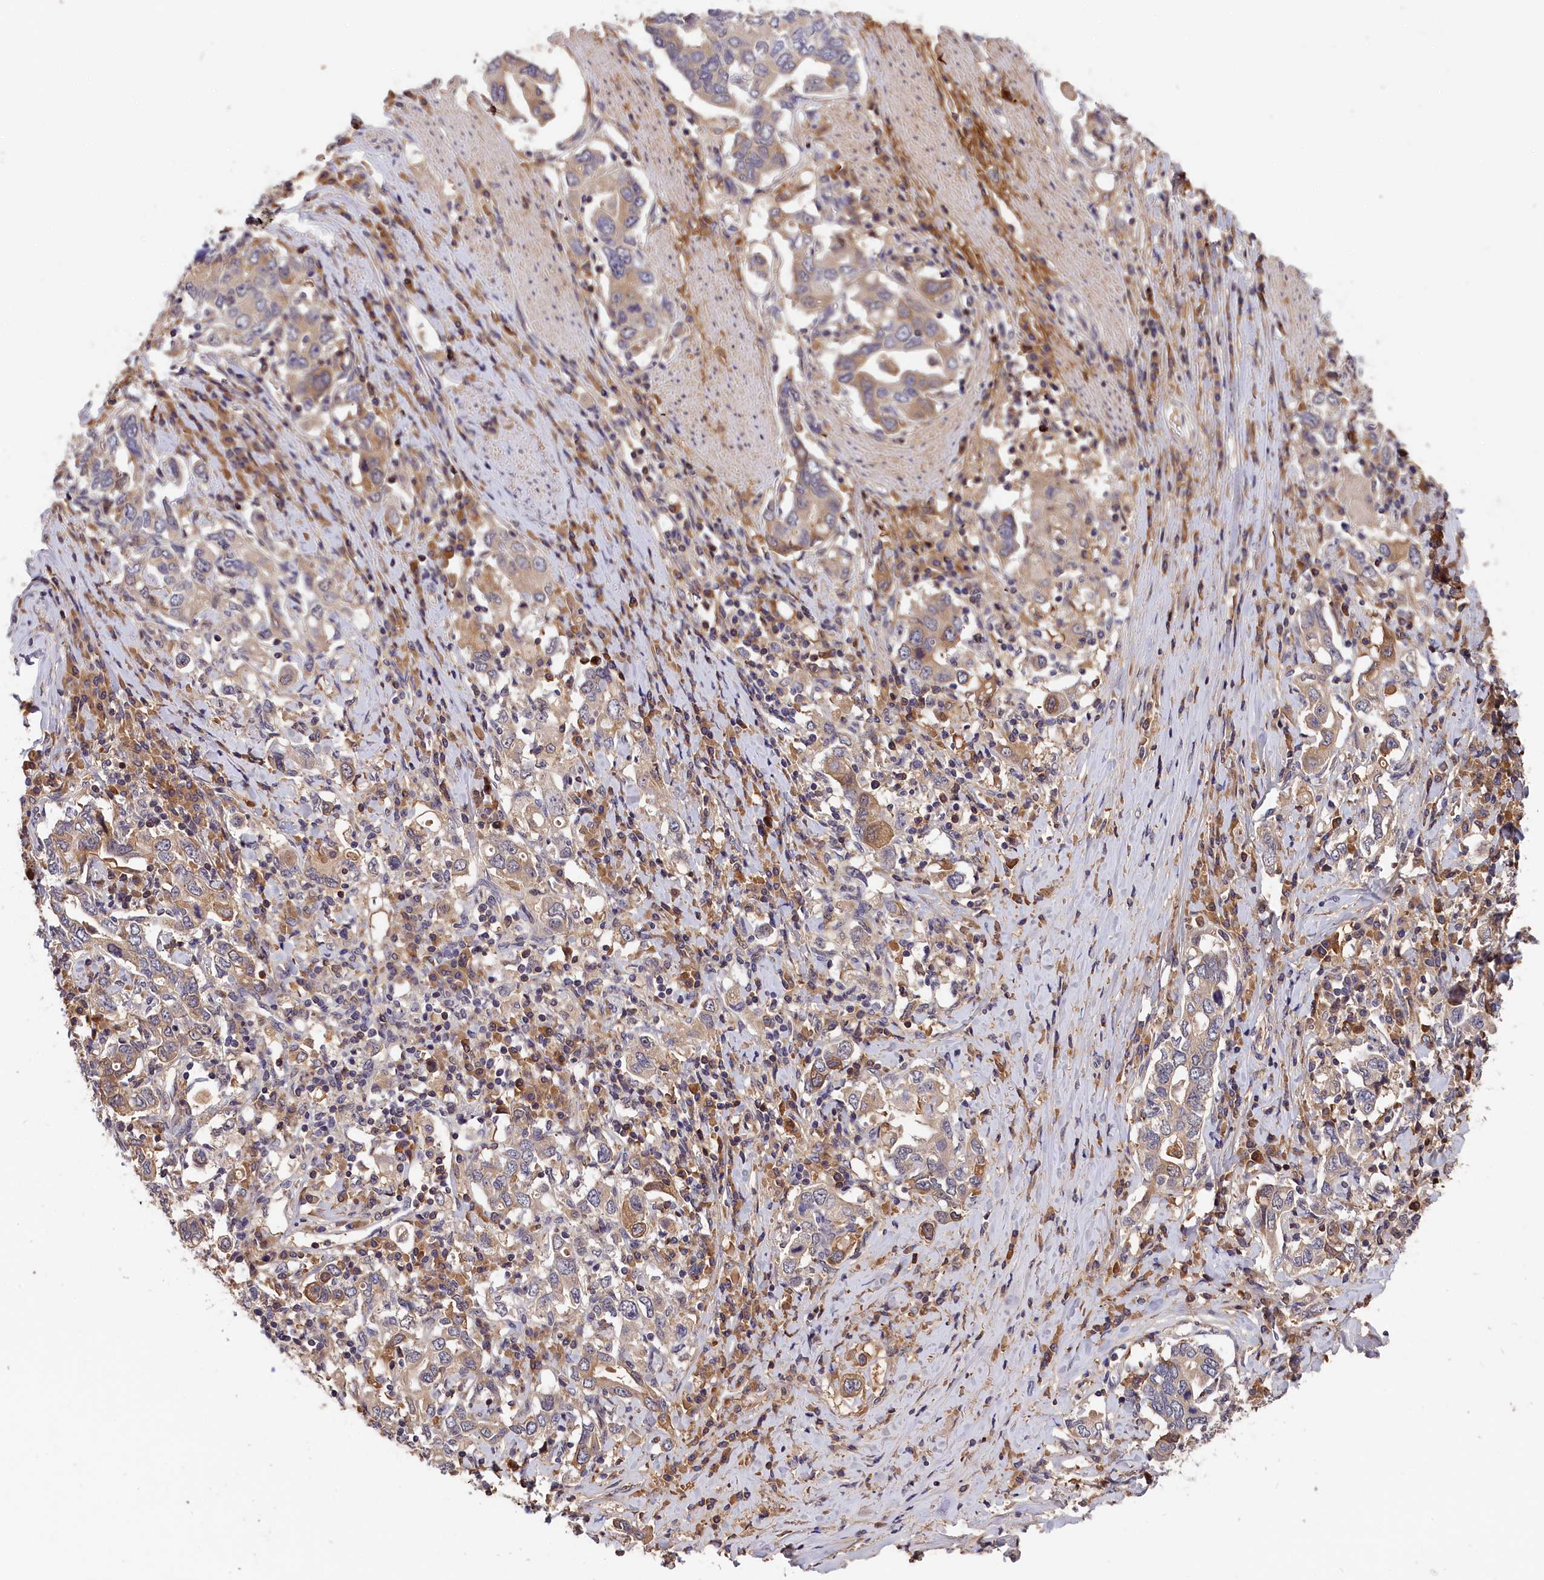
{"staining": {"intensity": "weak", "quantity": "25%-75%", "location": "cytoplasmic/membranous"}, "tissue": "stomach cancer", "cell_type": "Tumor cells", "image_type": "cancer", "snomed": [{"axis": "morphology", "description": "Adenocarcinoma, NOS"}, {"axis": "topography", "description": "Stomach, upper"}, {"axis": "topography", "description": "Stomach"}], "caption": "Protein expression analysis of stomach adenocarcinoma shows weak cytoplasmic/membranous staining in about 25%-75% of tumor cells.", "gene": "ITIH1", "patient": {"sex": "male", "age": 62}}